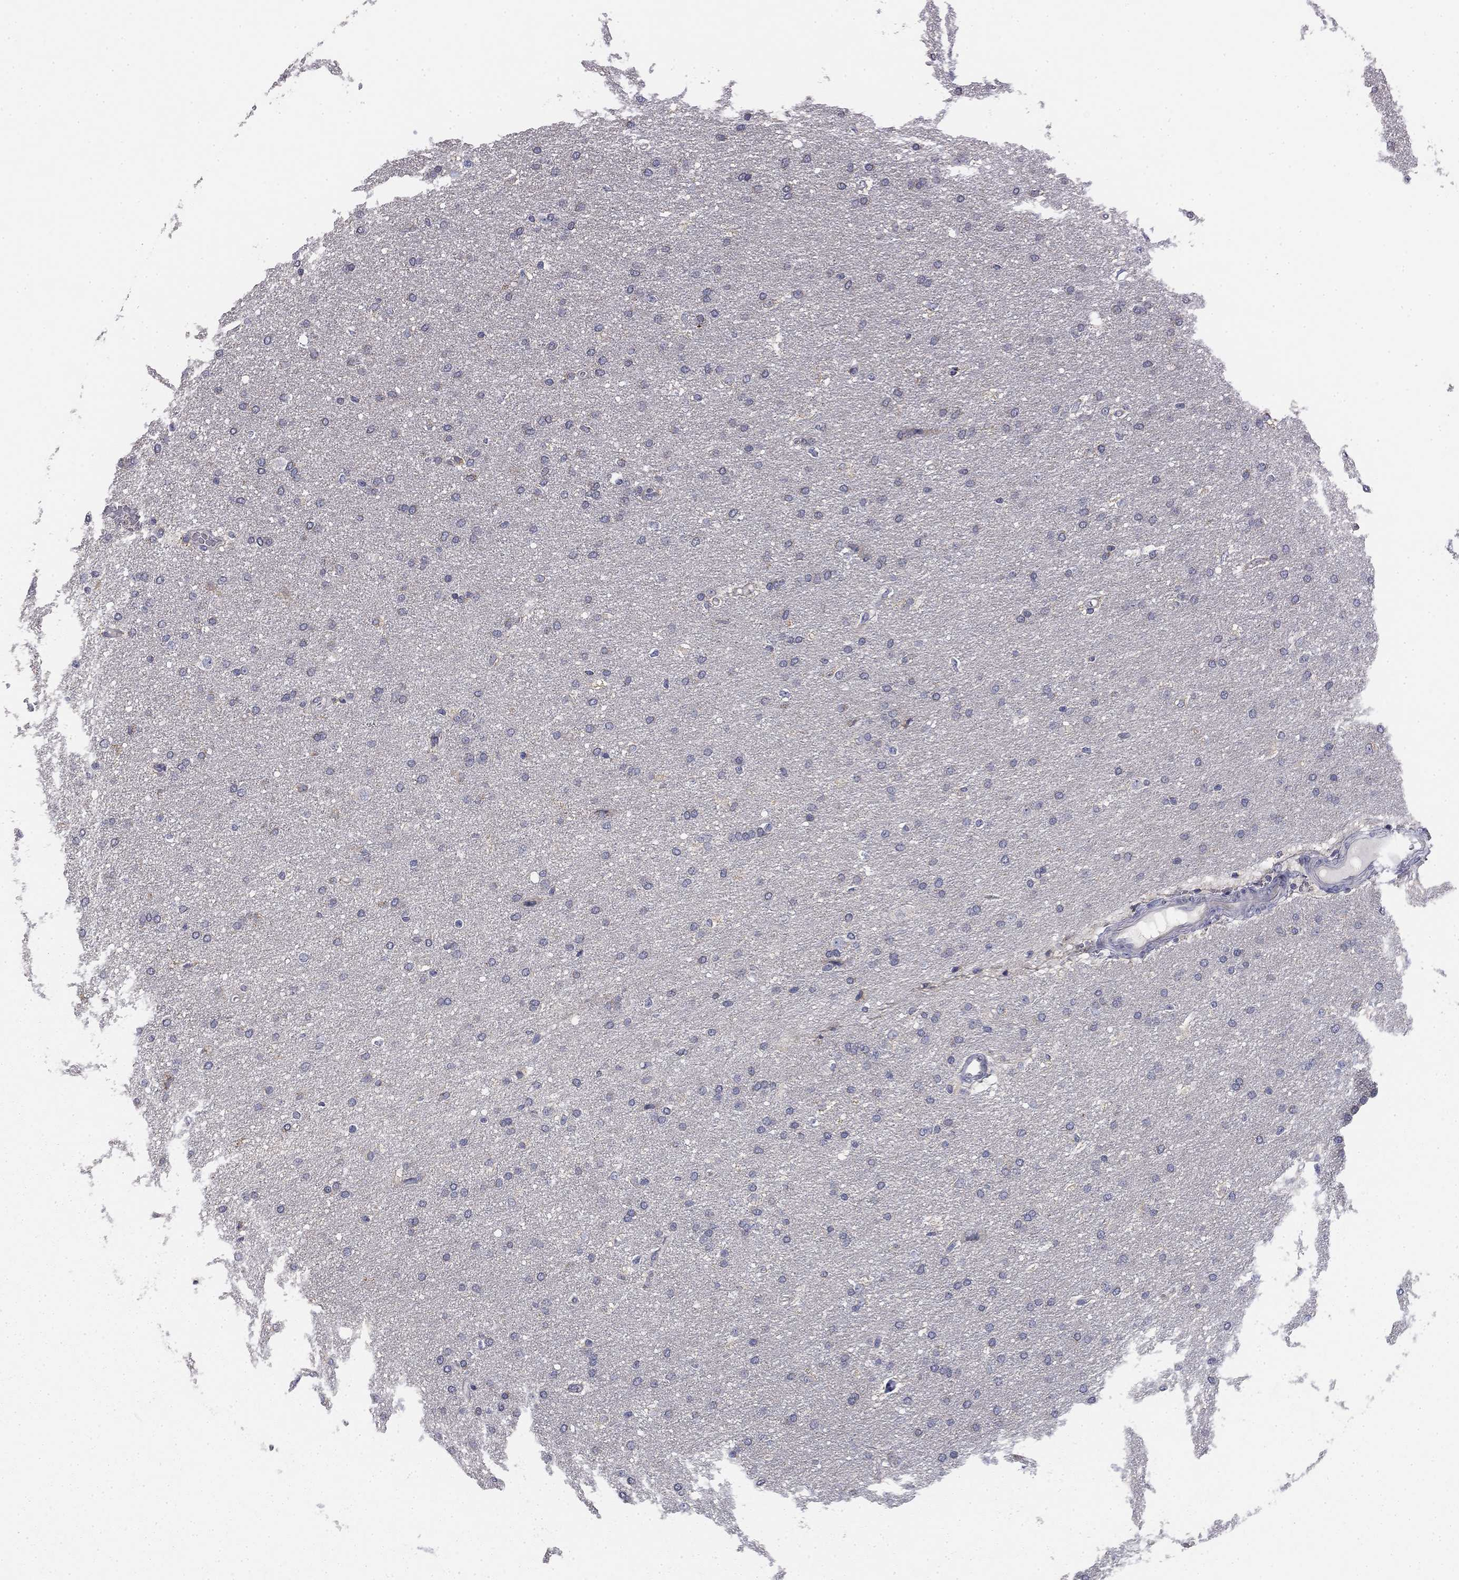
{"staining": {"intensity": "negative", "quantity": "none", "location": "none"}, "tissue": "glioma", "cell_type": "Tumor cells", "image_type": "cancer", "snomed": [{"axis": "morphology", "description": "Glioma, malignant, Low grade"}, {"axis": "topography", "description": "Brain"}], "caption": "Immunohistochemistry (IHC) image of low-grade glioma (malignant) stained for a protein (brown), which reveals no expression in tumor cells.", "gene": "SLC2A9", "patient": {"sex": "female", "age": 37}}